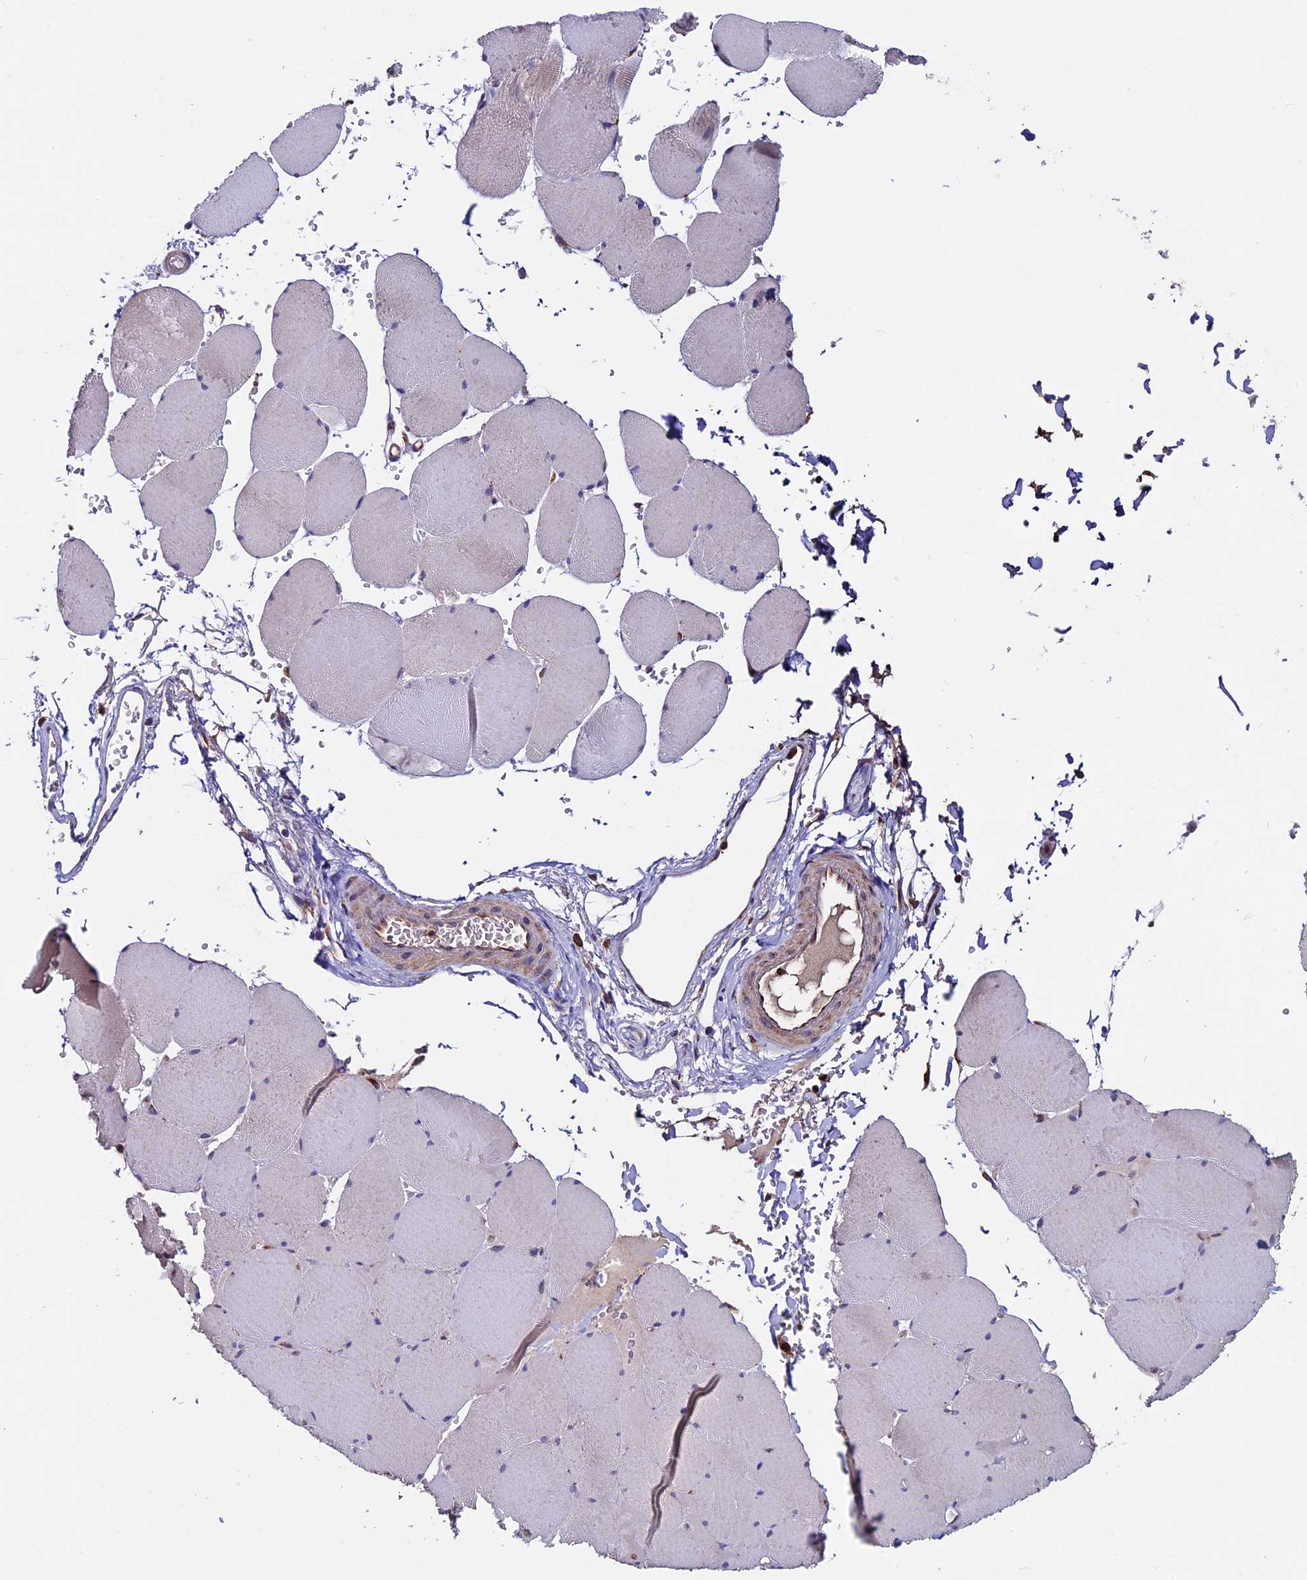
{"staining": {"intensity": "negative", "quantity": "none", "location": "none"}, "tissue": "skeletal muscle", "cell_type": "Myocytes", "image_type": "normal", "snomed": [{"axis": "morphology", "description": "Normal tissue, NOS"}, {"axis": "topography", "description": "Skeletal muscle"}, {"axis": "topography", "description": "Head-Neck"}], "caption": "Immunohistochemistry photomicrograph of unremarkable human skeletal muscle stained for a protein (brown), which reveals no staining in myocytes.", "gene": "BTBD3", "patient": {"sex": "male", "age": 66}}